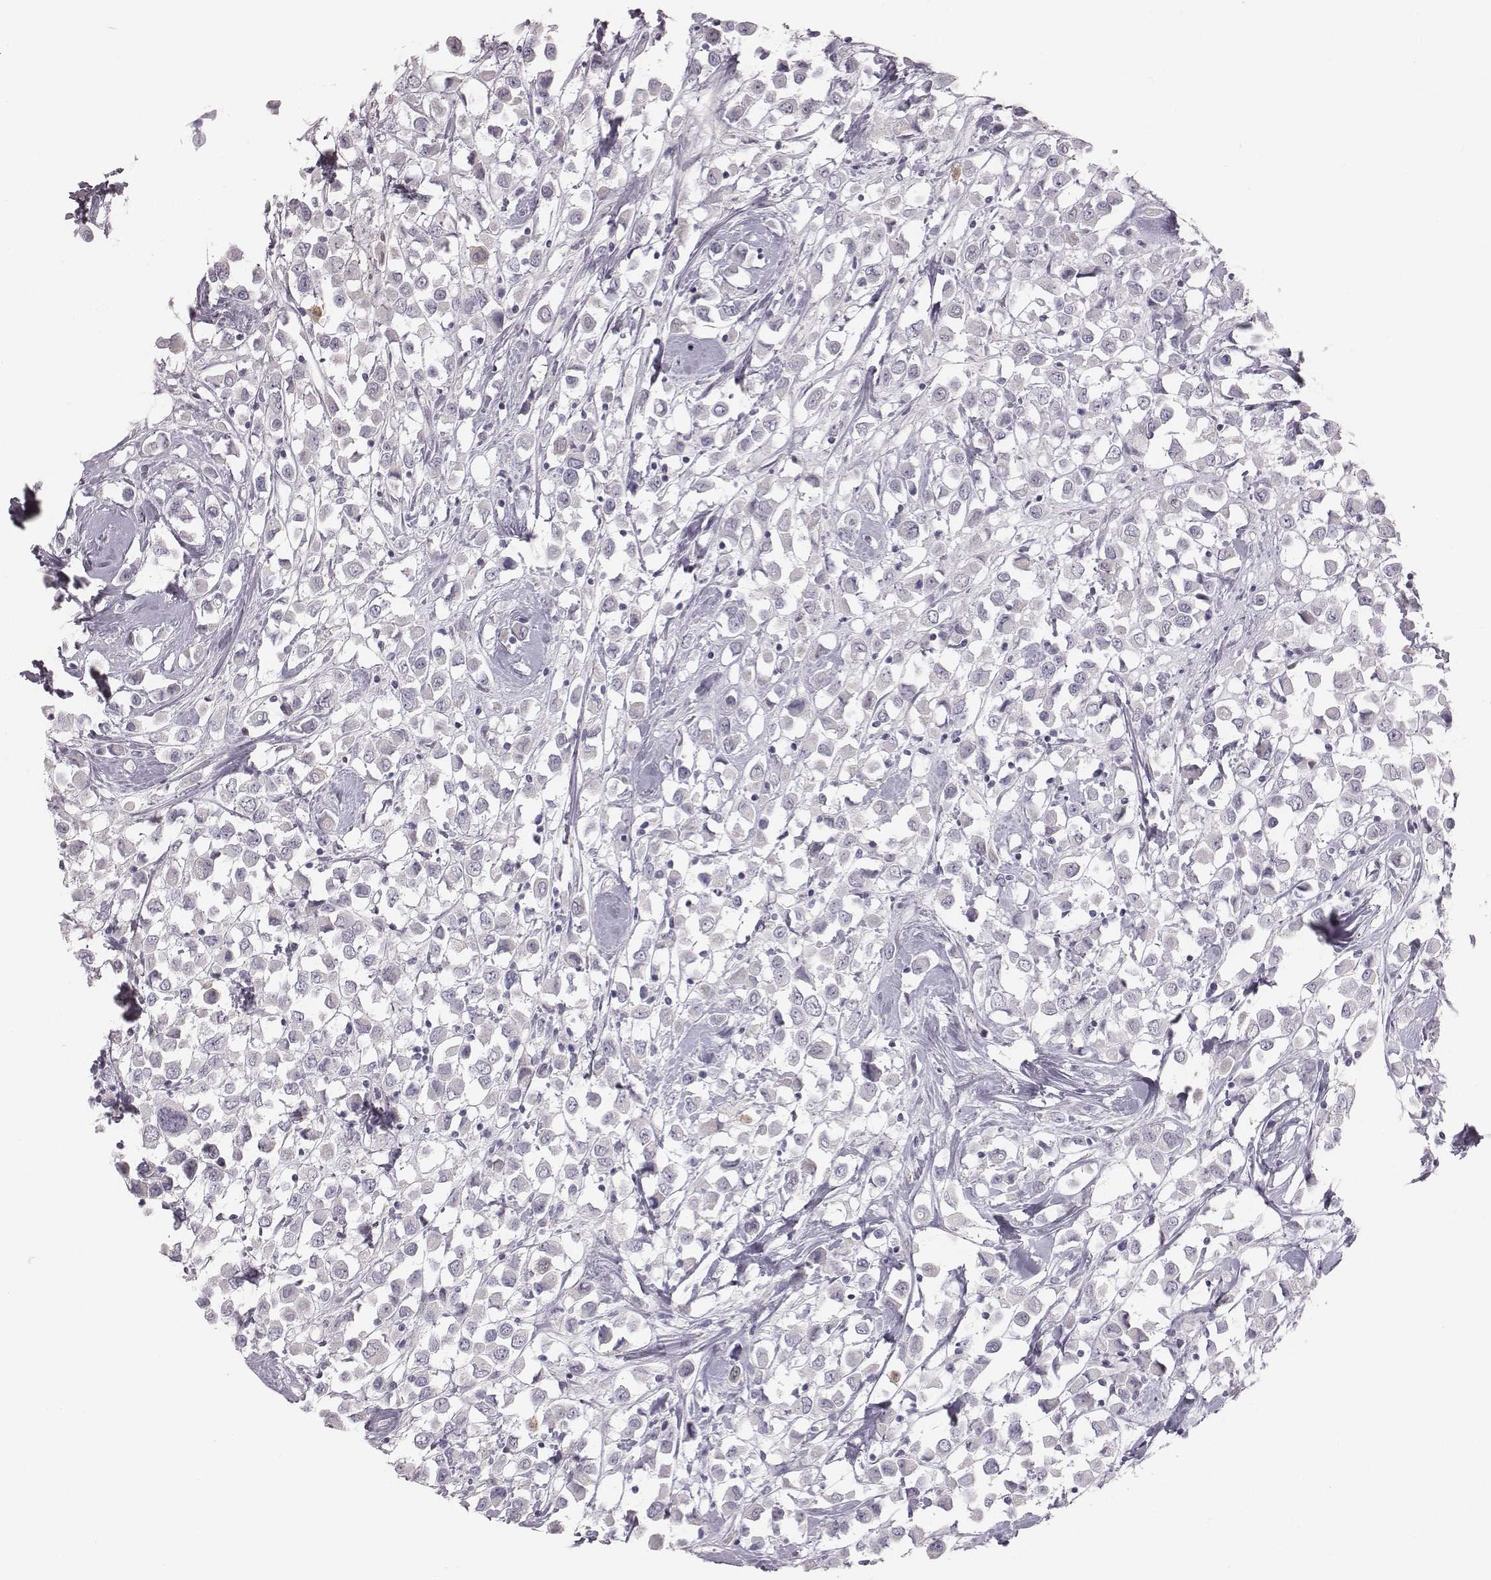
{"staining": {"intensity": "negative", "quantity": "none", "location": "none"}, "tissue": "breast cancer", "cell_type": "Tumor cells", "image_type": "cancer", "snomed": [{"axis": "morphology", "description": "Duct carcinoma"}, {"axis": "topography", "description": "Breast"}], "caption": "A high-resolution photomicrograph shows immunohistochemistry staining of breast cancer (intraductal carcinoma), which demonstrates no significant staining in tumor cells. (Stains: DAB (3,3'-diaminobenzidine) immunohistochemistry (IHC) with hematoxylin counter stain, Microscopy: brightfield microscopy at high magnification).", "gene": "C6orf58", "patient": {"sex": "female", "age": 61}}